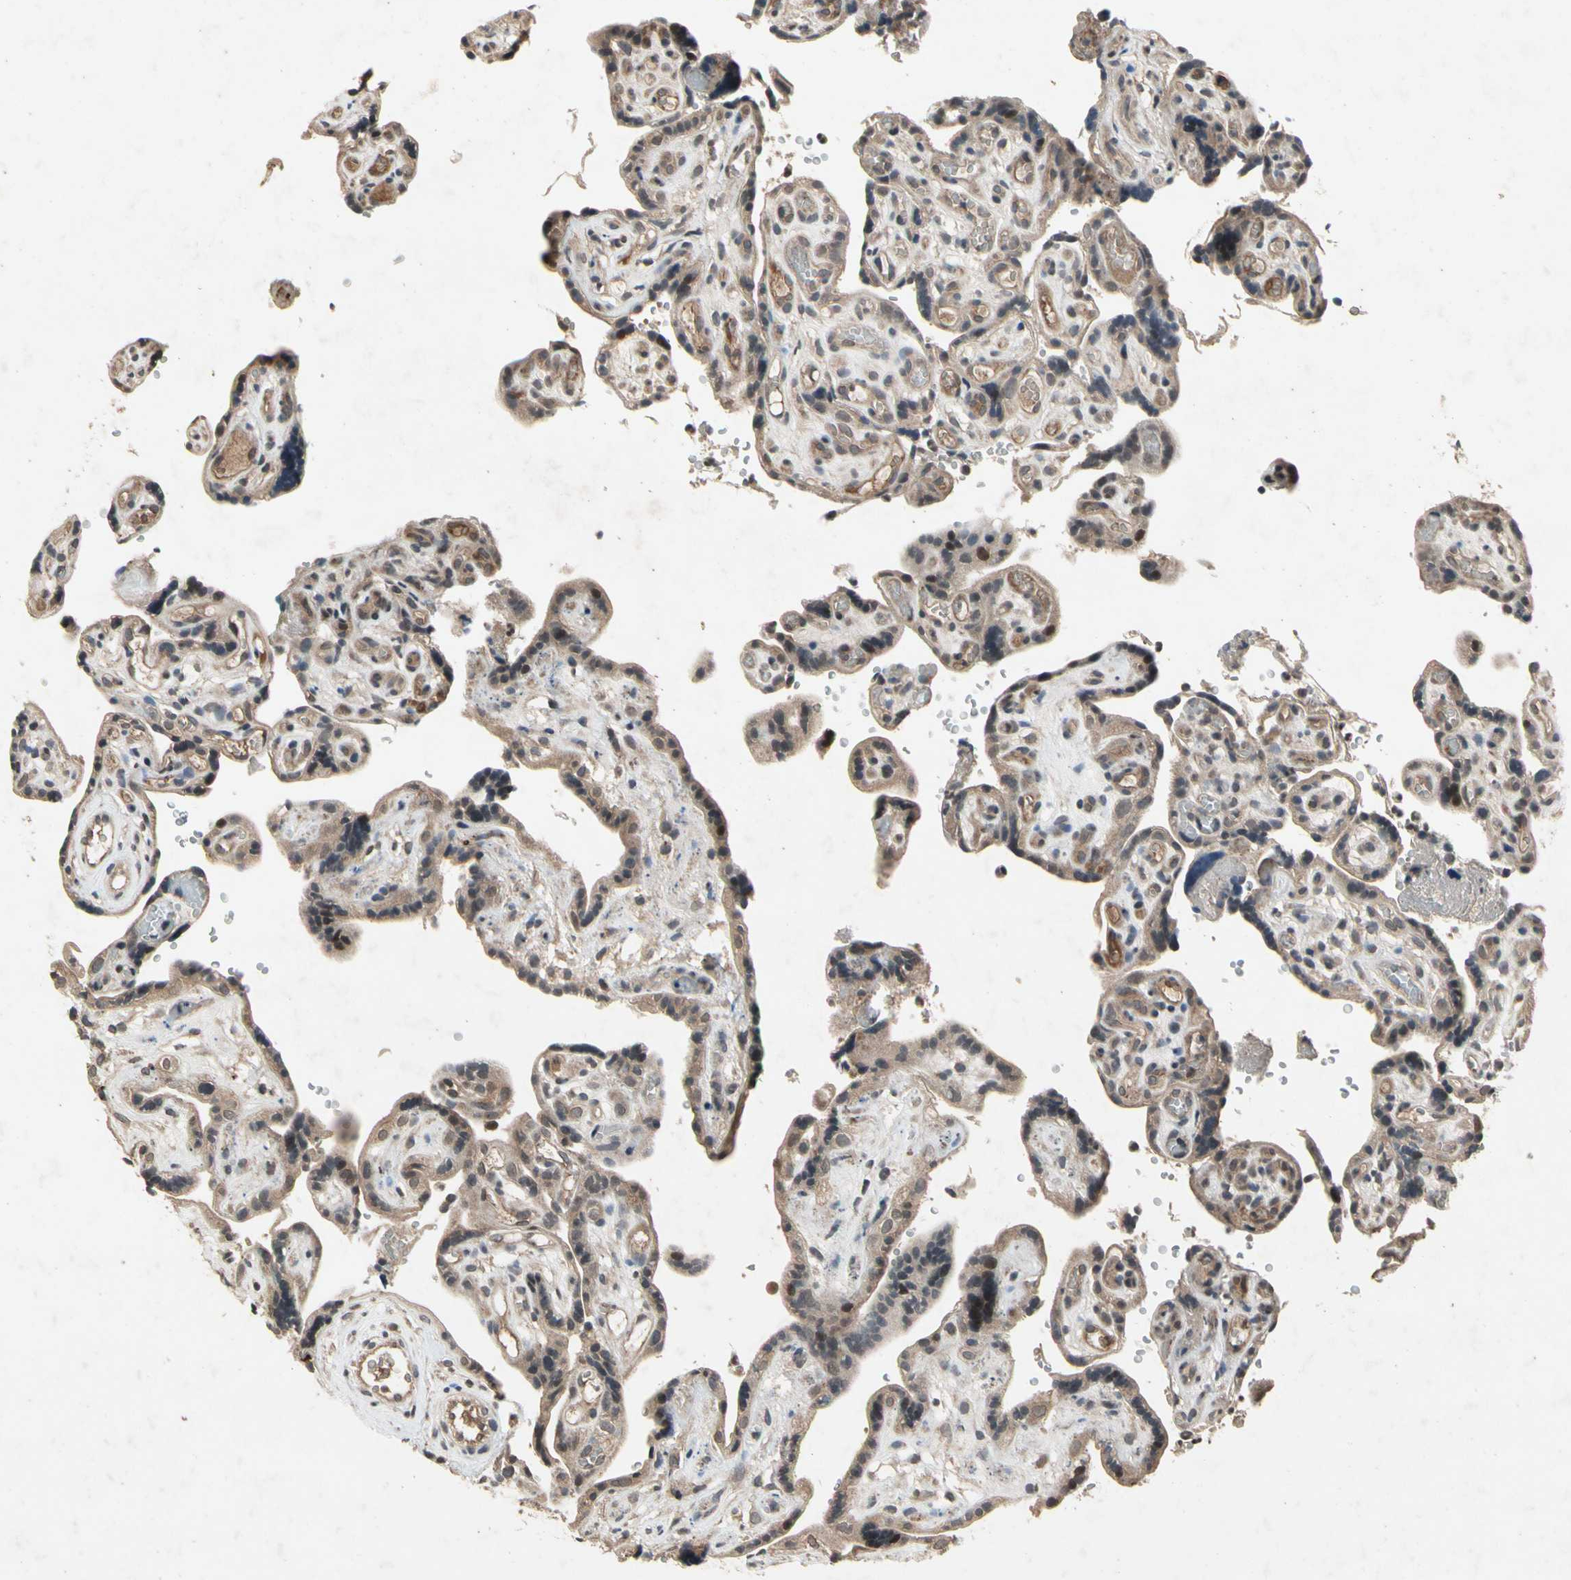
{"staining": {"intensity": "weak", "quantity": ">75%", "location": "cytoplasmic/membranous"}, "tissue": "placenta", "cell_type": "Decidual cells", "image_type": "normal", "snomed": [{"axis": "morphology", "description": "Normal tissue, NOS"}, {"axis": "topography", "description": "Placenta"}], "caption": "High-power microscopy captured an immunohistochemistry (IHC) micrograph of unremarkable placenta, revealing weak cytoplasmic/membranous expression in about >75% of decidual cells. (DAB IHC, brown staining for protein, blue staining for nuclei).", "gene": "DPY19L3", "patient": {"sex": "female", "age": 30}}